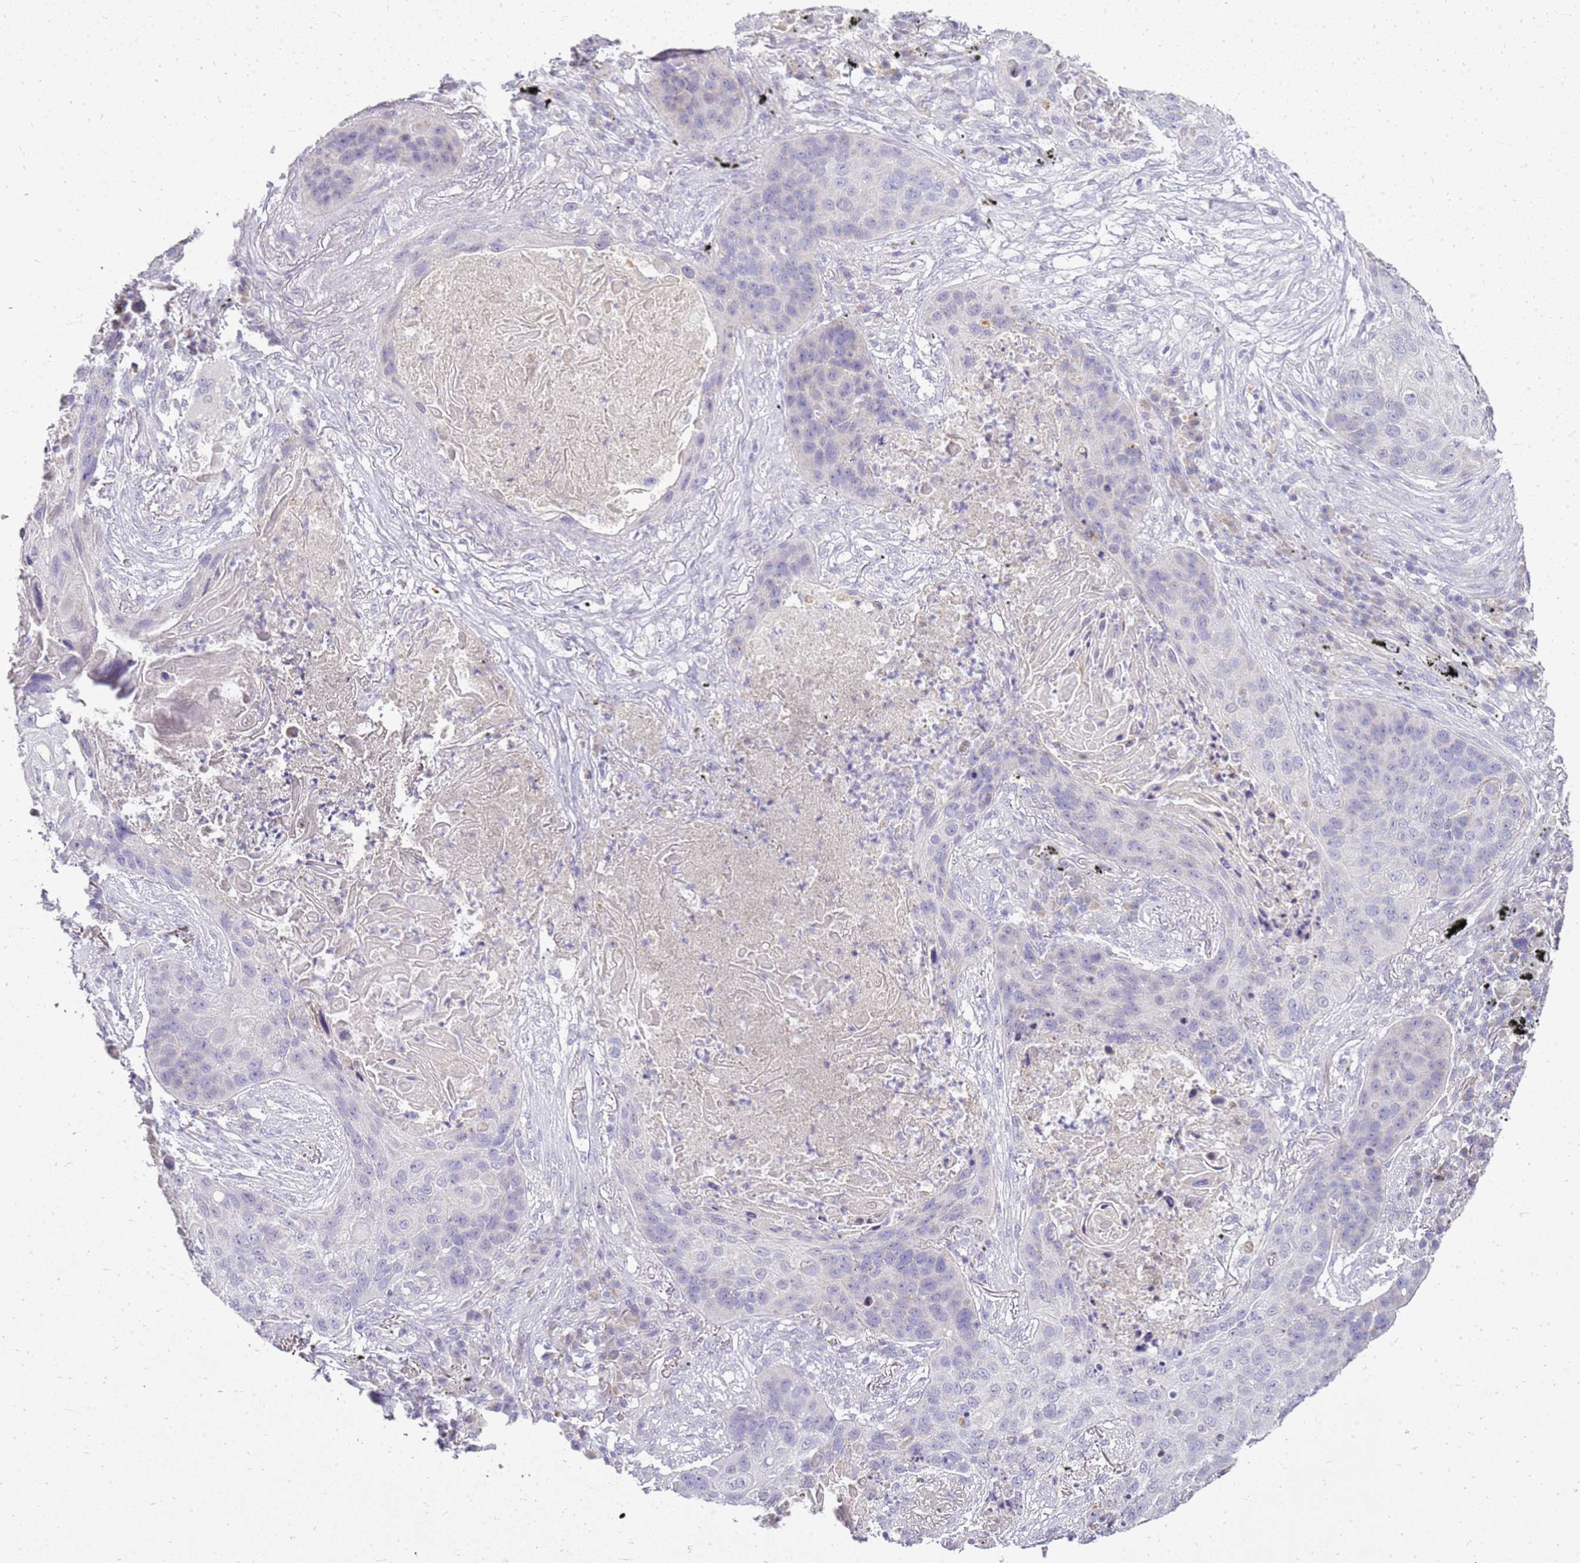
{"staining": {"intensity": "negative", "quantity": "none", "location": "none"}, "tissue": "lung cancer", "cell_type": "Tumor cells", "image_type": "cancer", "snomed": [{"axis": "morphology", "description": "Squamous cell carcinoma, NOS"}, {"axis": "topography", "description": "Lung"}], "caption": "Histopathology image shows no protein positivity in tumor cells of lung squamous cell carcinoma tissue. Brightfield microscopy of IHC stained with DAB (3,3'-diaminobenzidine) (brown) and hematoxylin (blue), captured at high magnification.", "gene": "FABP2", "patient": {"sex": "female", "age": 63}}